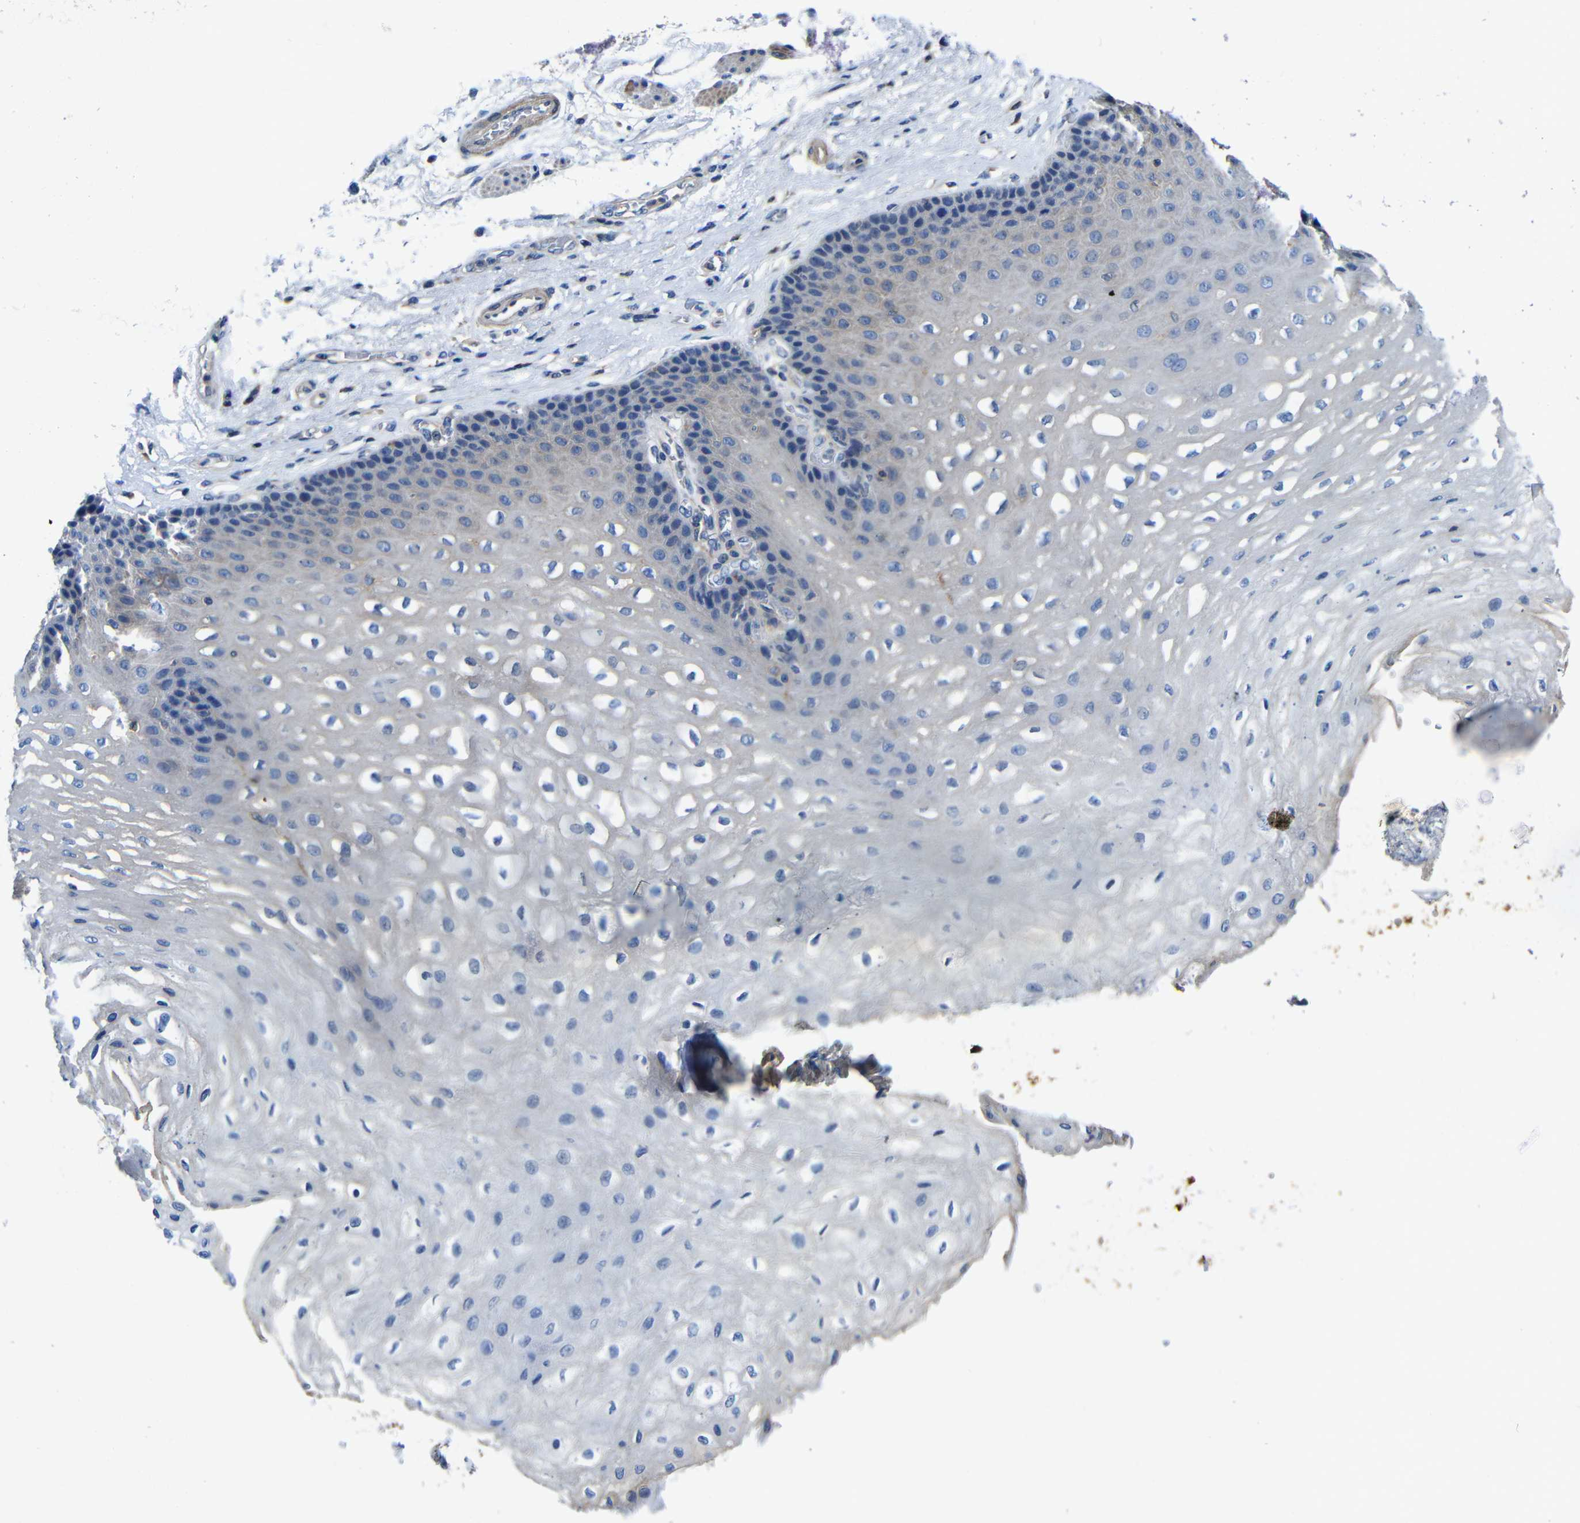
{"staining": {"intensity": "weak", "quantity": "<25%", "location": "cytoplasmic/membranous"}, "tissue": "esophagus", "cell_type": "Squamous epithelial cells", "image_type": "normal", "snomed": [{"axis": "morphology", "description": "Normal tissue, NOS"}, {"axis": "topography", "description": "Esophagus"}], "caption": "The image shows no significant positivity in squamous epithelial cells of esophagus. (DAB (3,3'-diaminobenzidine) immunohistochemistry (IHC) with hematoxylin counter stain).", "gene": "GDI1", "patient": {"sex": "female", "age": 72}}